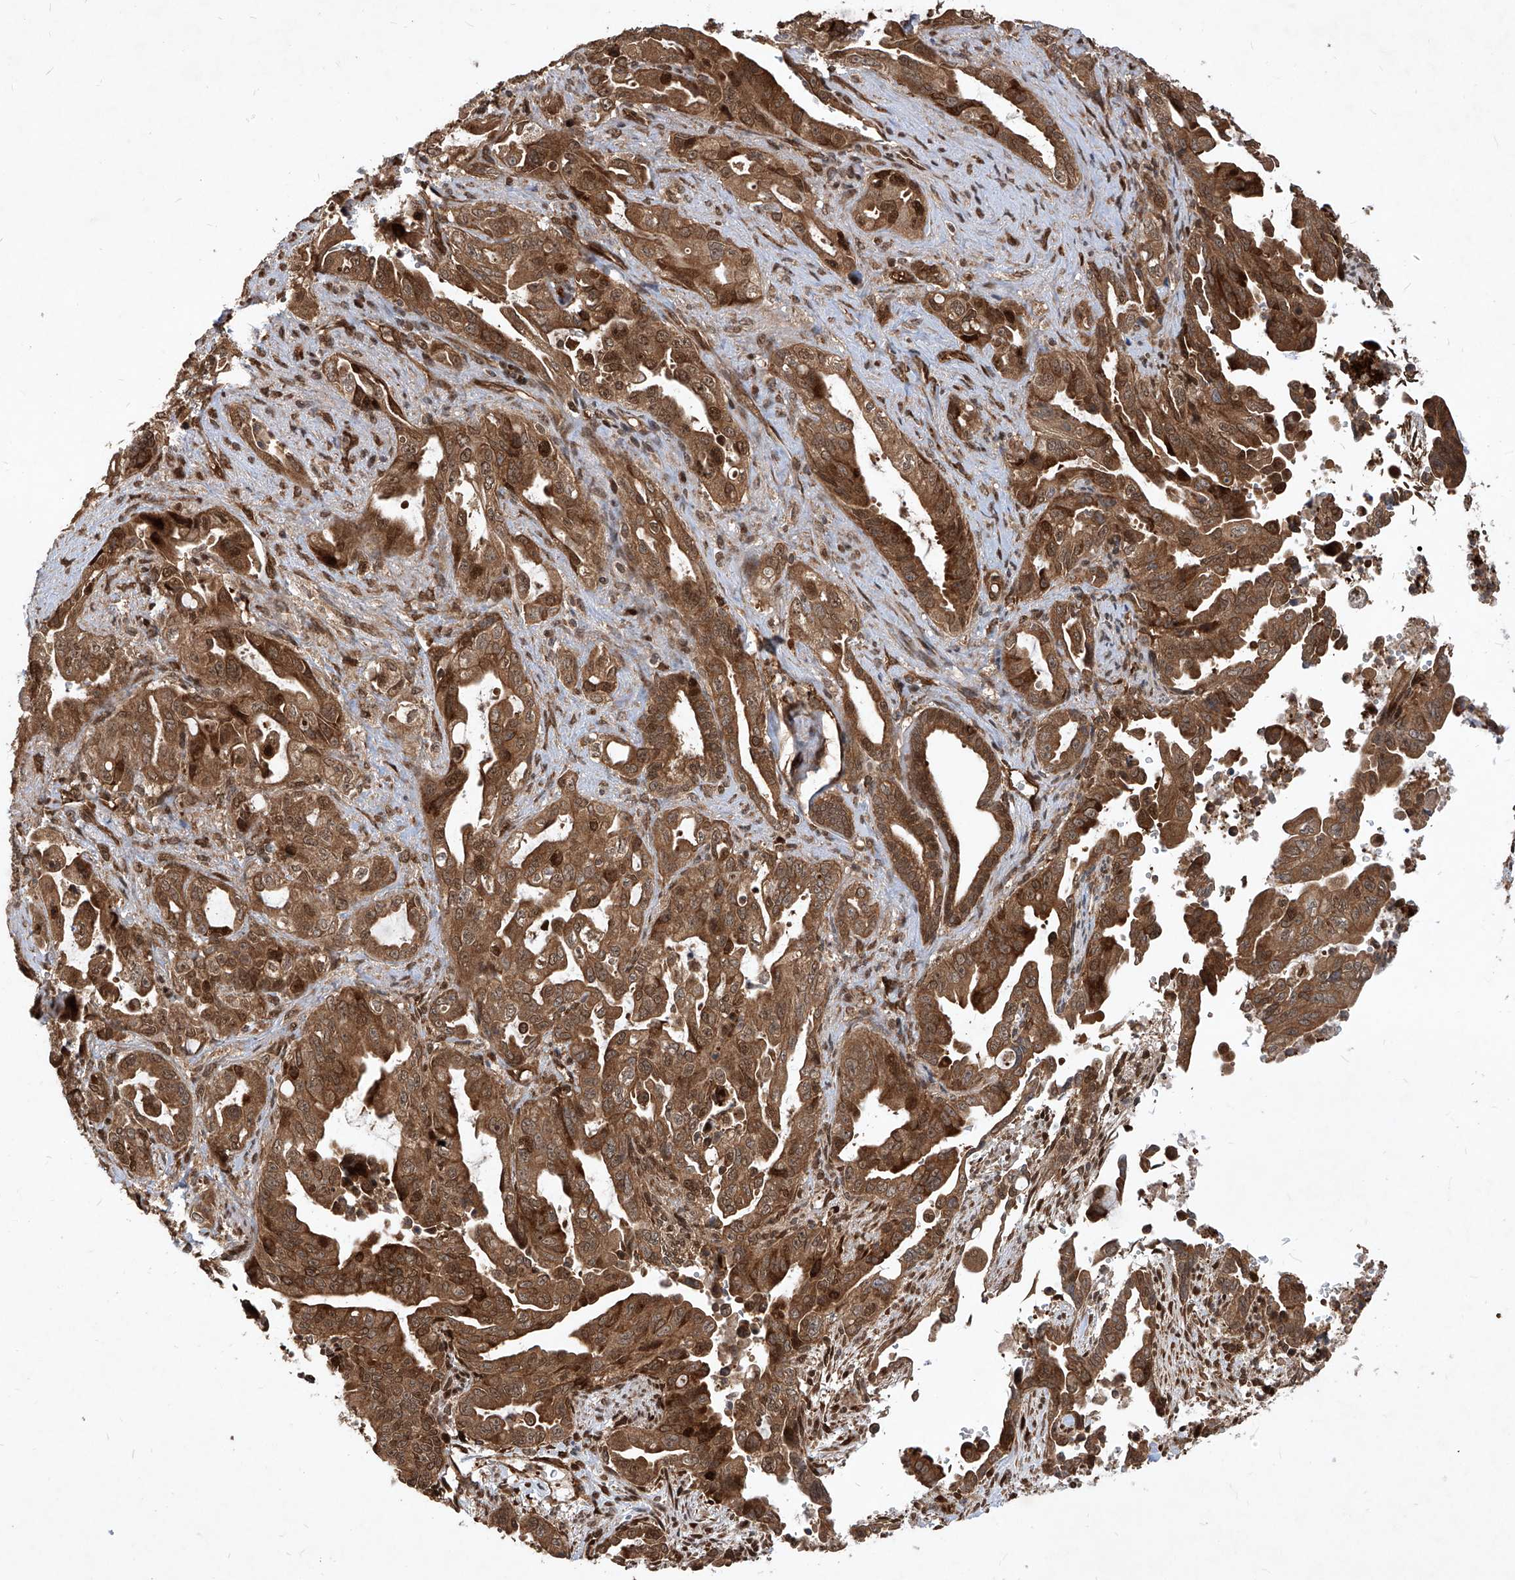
{"staining": {"intensity": "strong", "quantity": ">75%", "location": "cytoplasmic/membranous,nuclear"}, "tissue": "pancreatic cancer", "cell_type": "Tumor cells", "image_type": "cancer", "snomed": [{"axis": "morphology", "description": "Adenocarcinoma, NOS"}, {"axis": "topography", "description": "Pancreas"}], "caption": "There is high levels of strong cytoplasmic/membranous and nuclear staining in tumor cells of adenocarcinoma (pancreatic), as demonstrated by immunohistochemical staining (brown color).", "gene": "MAGED2", "patient": {"sex": "male", "age": 70}}